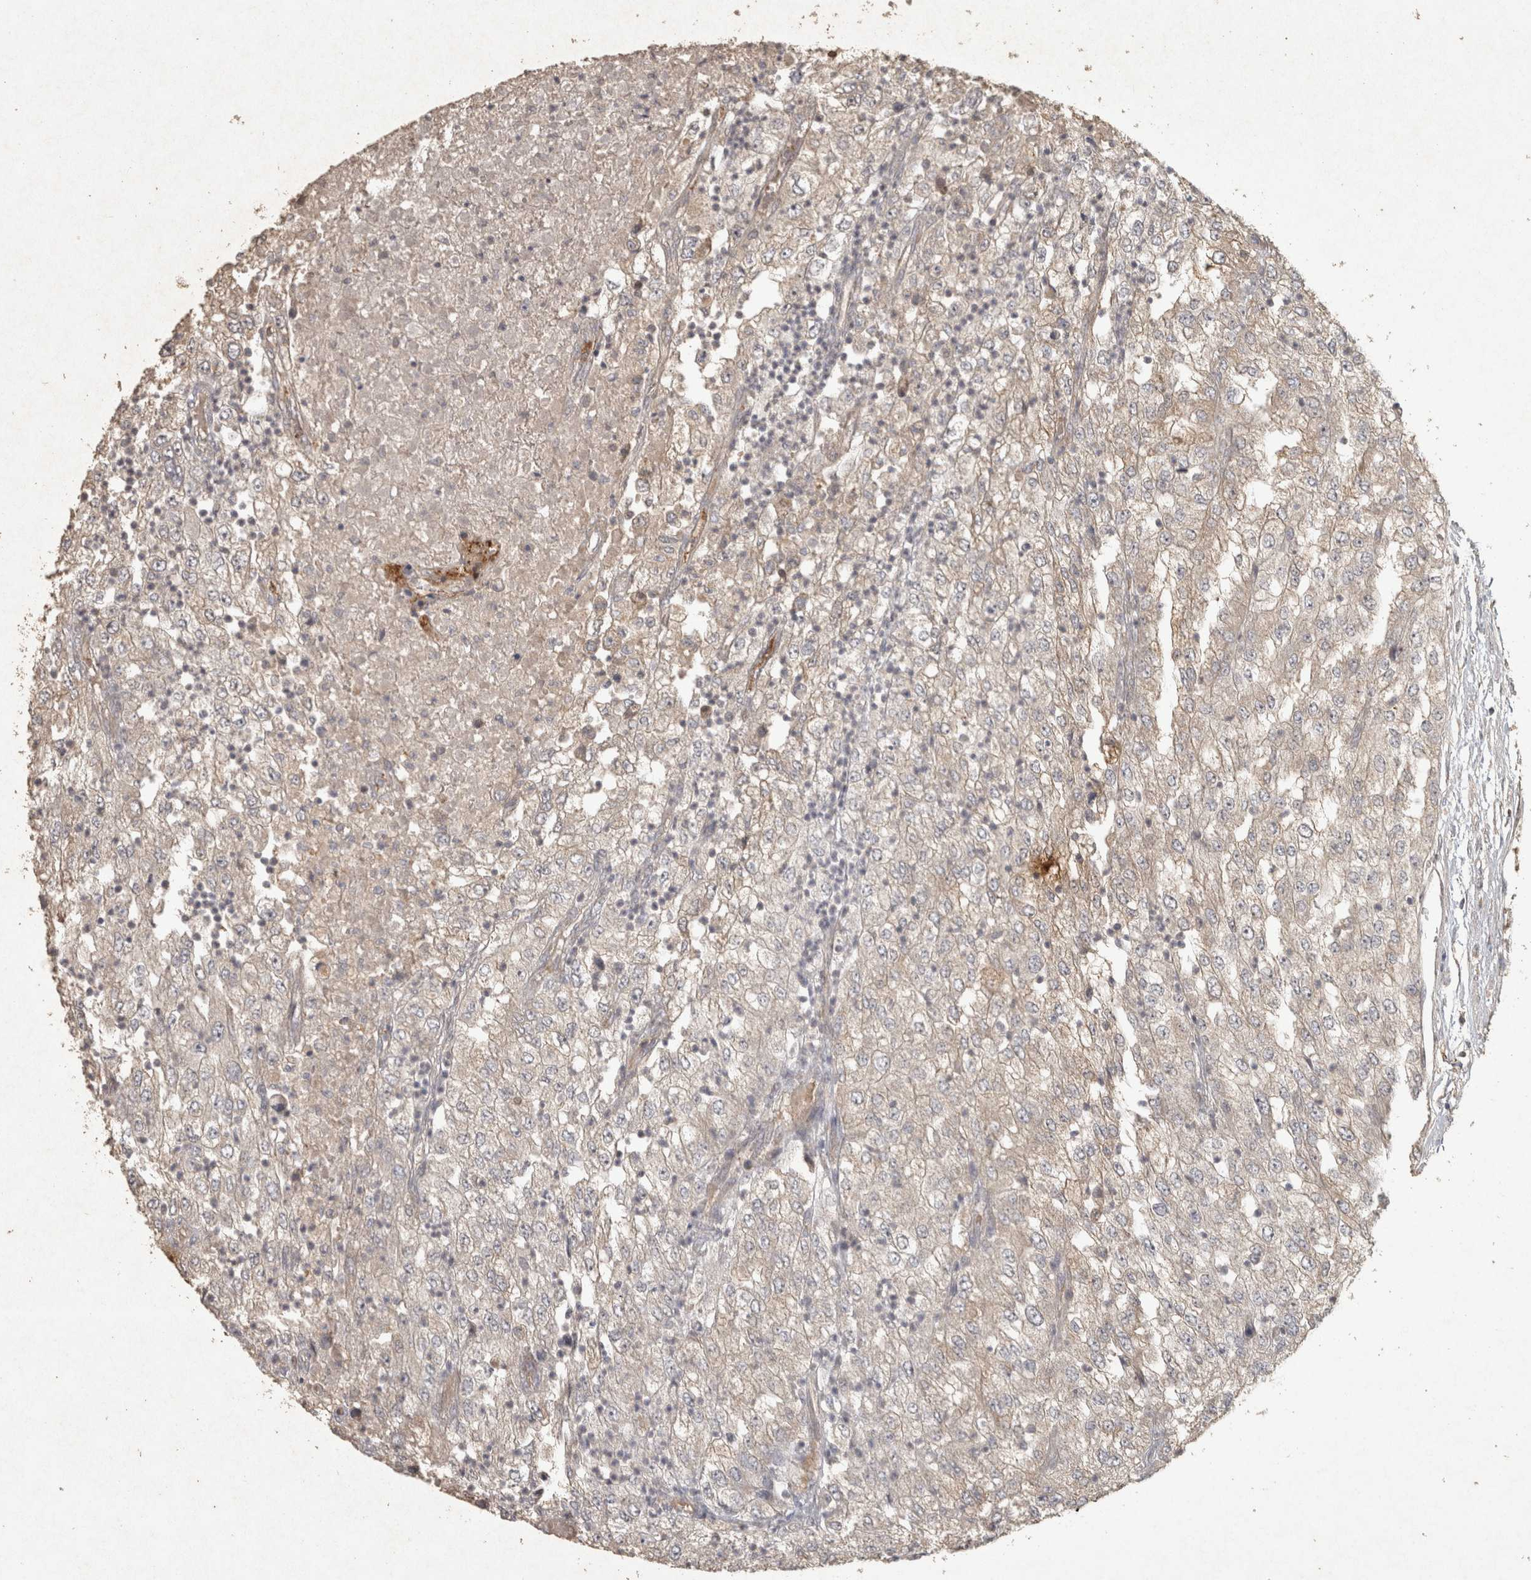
{"staining": {"intensity": "weak", "quantity": "25%-75%", "location": "cytoplasmic/membranous"}, "tissue": "renal cancer", "cell_type": "Tumor cells", "image_type": "cancer", "snomed": [{"axis": "morphology", "description": "Adenocarcinoma, NOS"}, {"axis": "topography", "description": "Kidney"}], "caption": "About 25%-75% of tumor cells in human renal cancer (adenocarcinoma) show weak cytoplasmic/membranous protein staining as visualized by brown immunohistochemical staining.", "gene": "OSTN", "patient": {"sex": "female", "age": 54}}